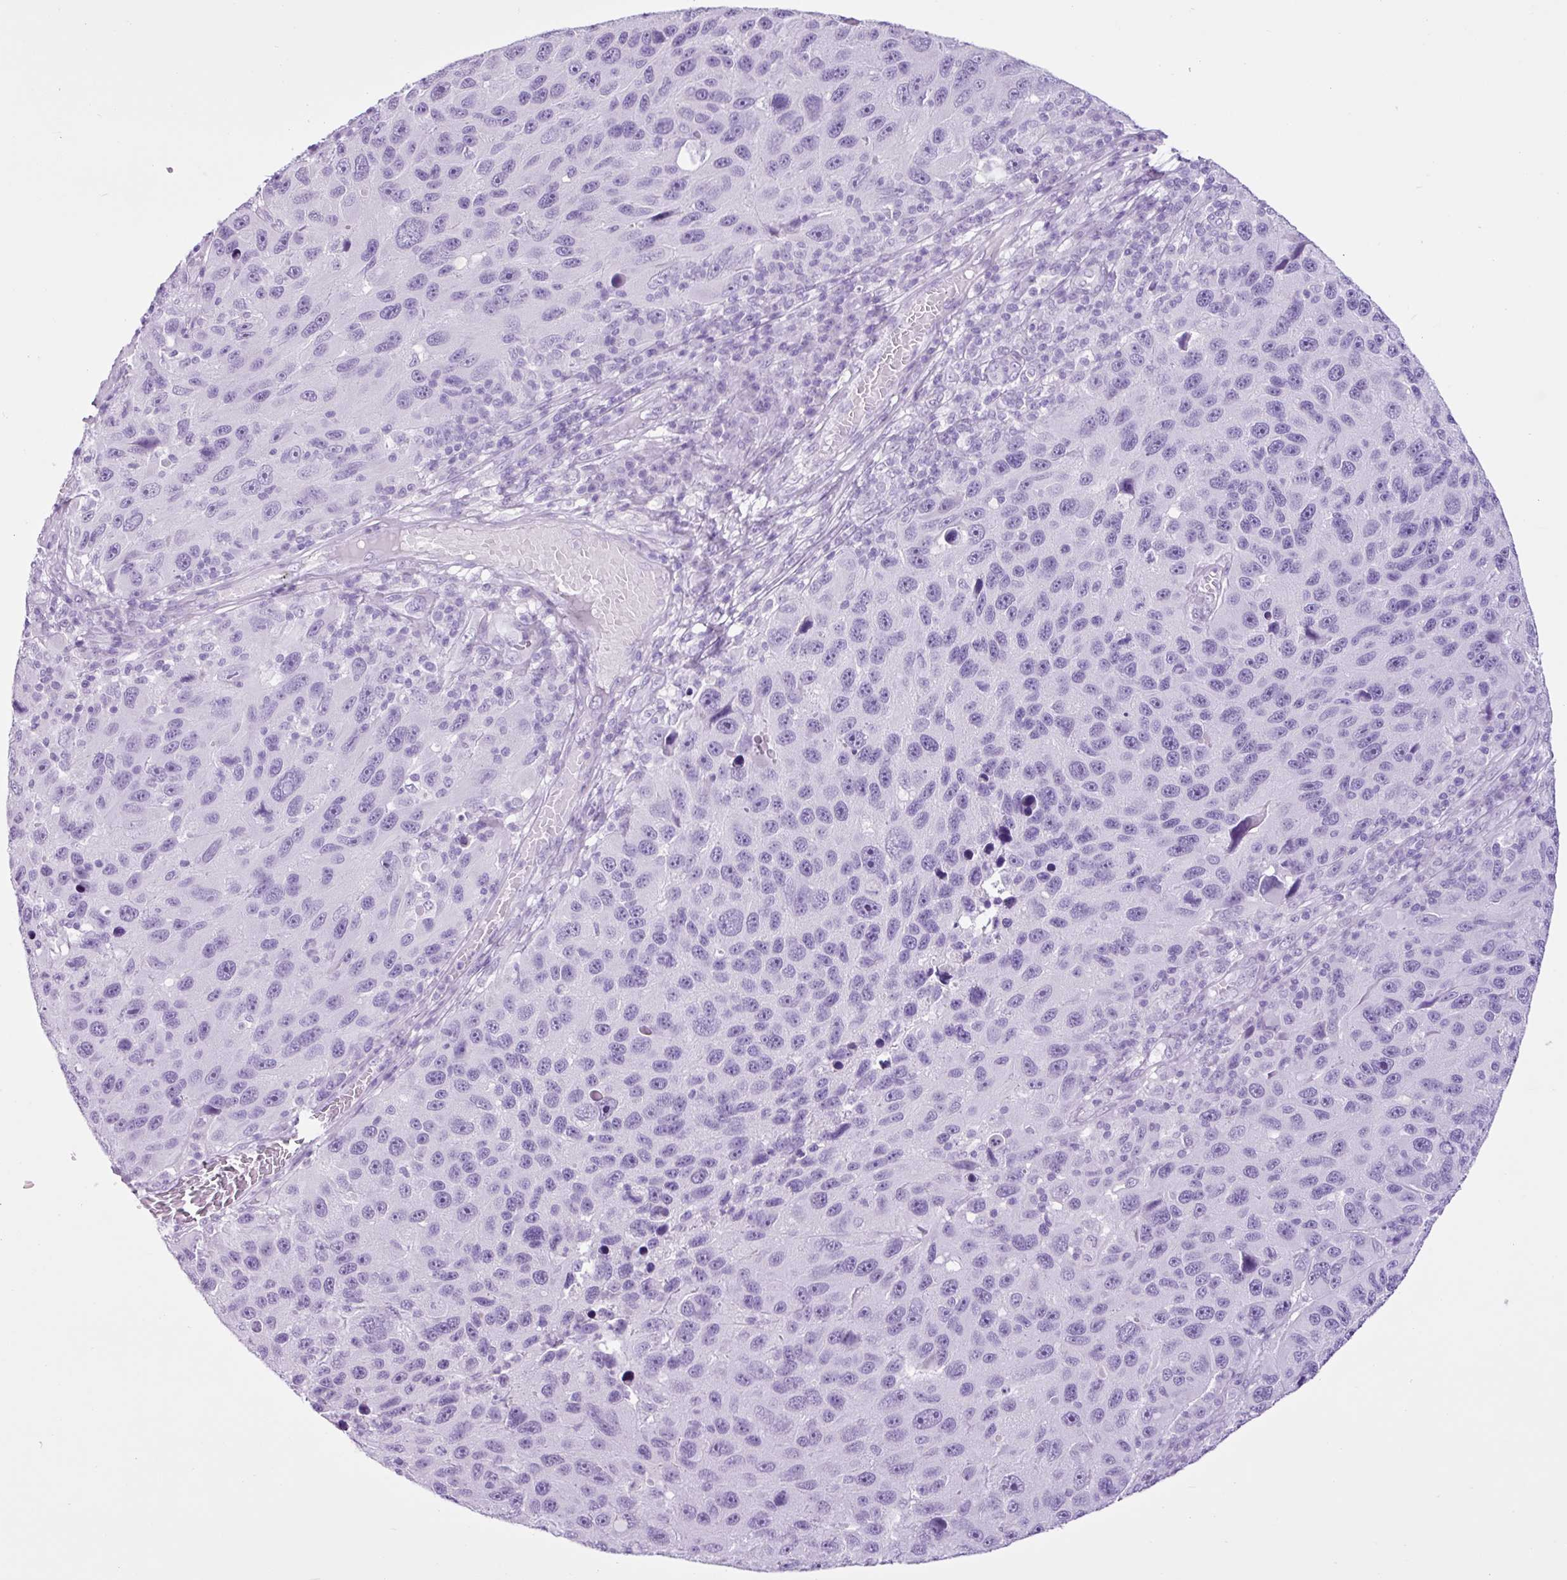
{"staining": {"intensity": "negative", "quantity": "none", "location": "none"}, "tissue": "melanoma", "cell_type": "Tumor cells", "image_type": "cancer", "snomed": [{"axis": "morphology", "description": "Malignant melanoma, NOS"}, {"axis": "topography", "description": "Skin"}], "caption": "Tumor cells show no significant positivity in malignant melanoma.", "gene": "PGR", "patient": {"sex": "male", "age": 53}}